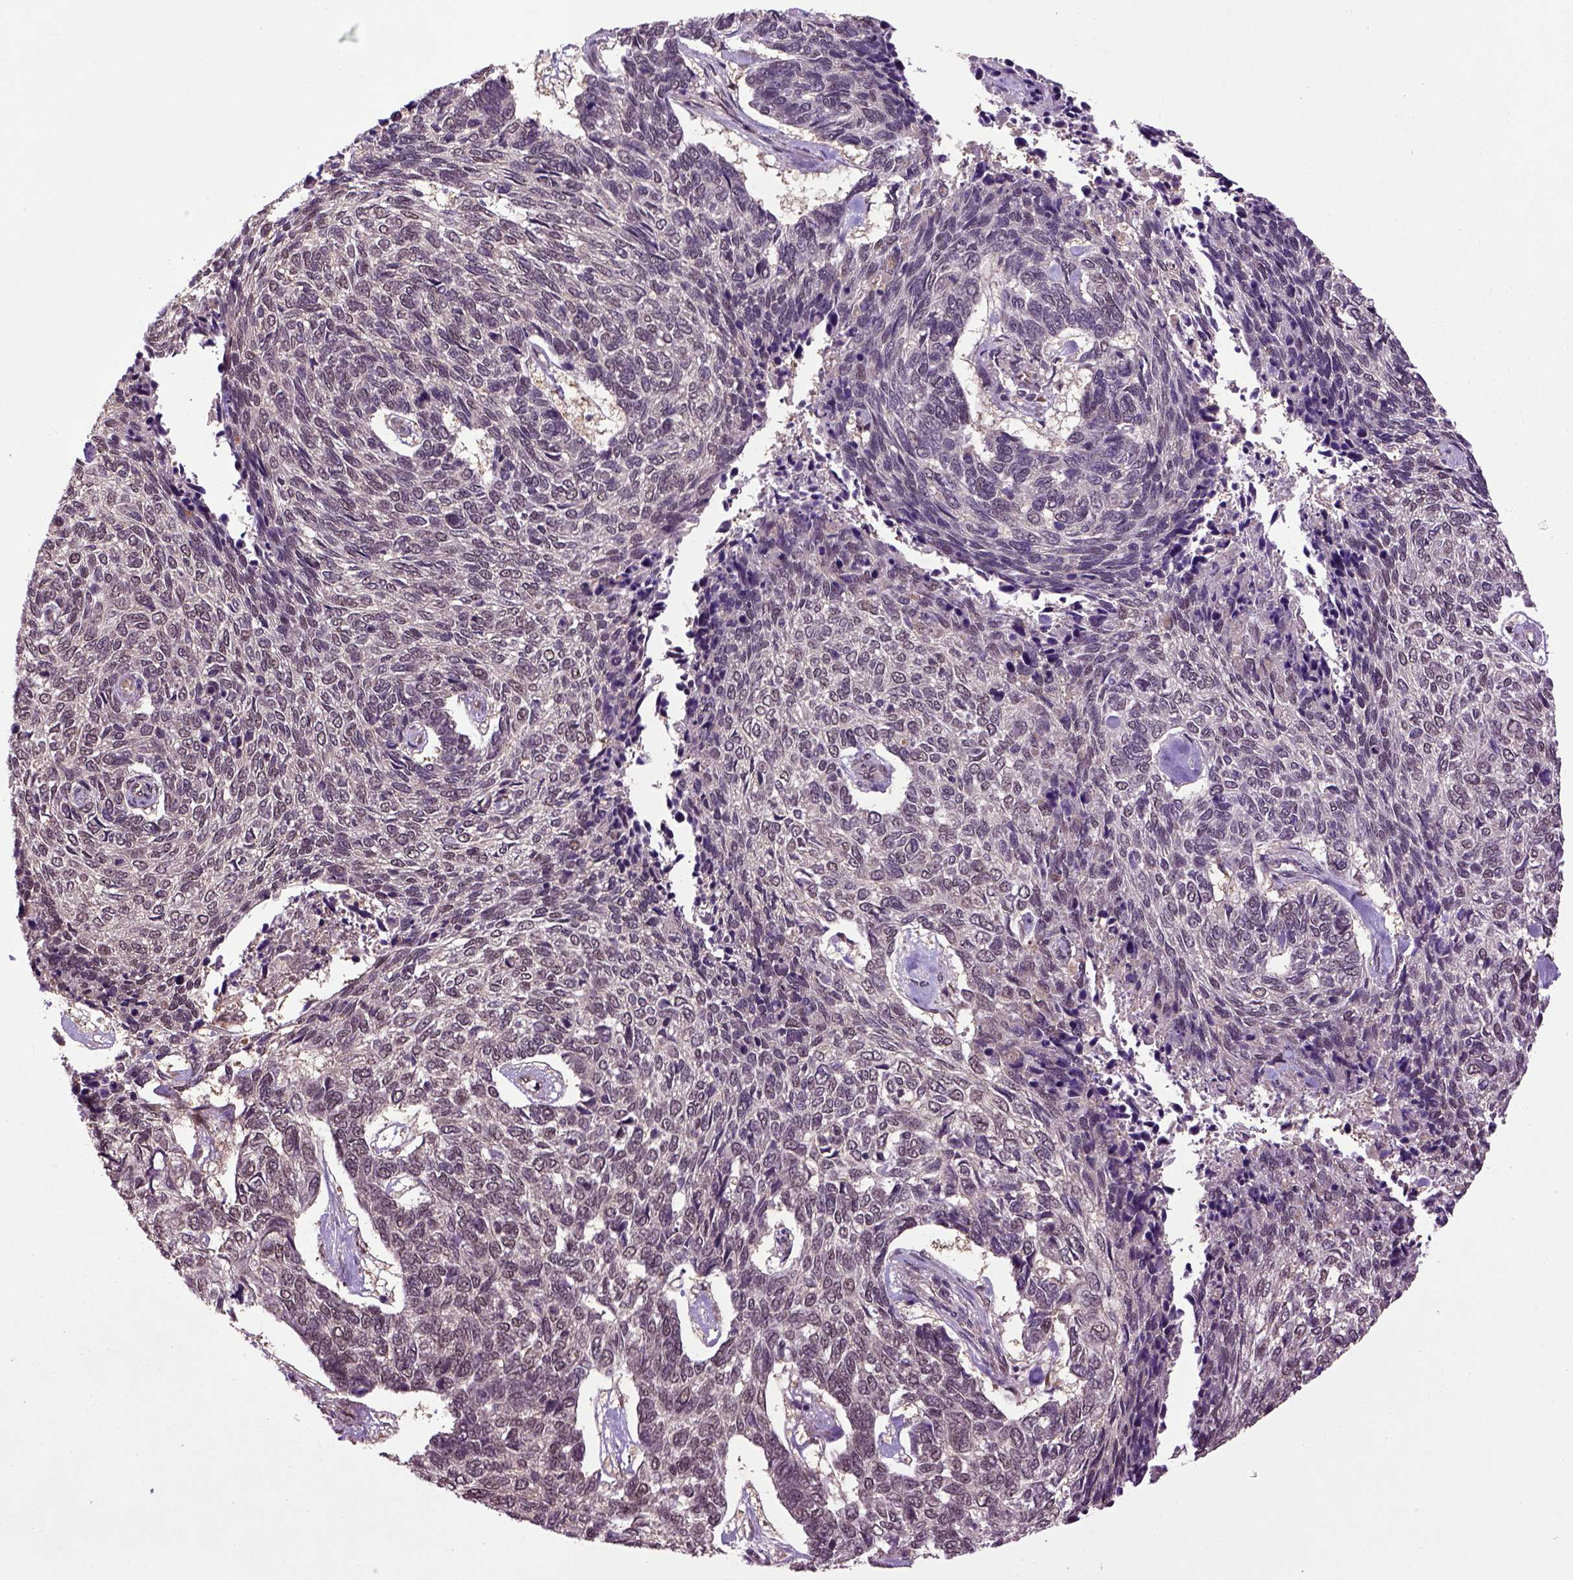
{"staining": {"intensity": "negative", "quantity": "none", "location": "none"}, "tissue": "skin cancer", "cell_type": "Tumor cells", "image_type": "cancer", "snomed": [{"axis": "morphology", "description": "Basal cell carcinoma"}, {"axis": "topography", "description": "Skin"}], "caption": "Image shows no significant protein expression in tumor cells of basal cell carcinoma (skin).", "gene": "UBA3", "patient": {"sex": "female", "age": 65}}